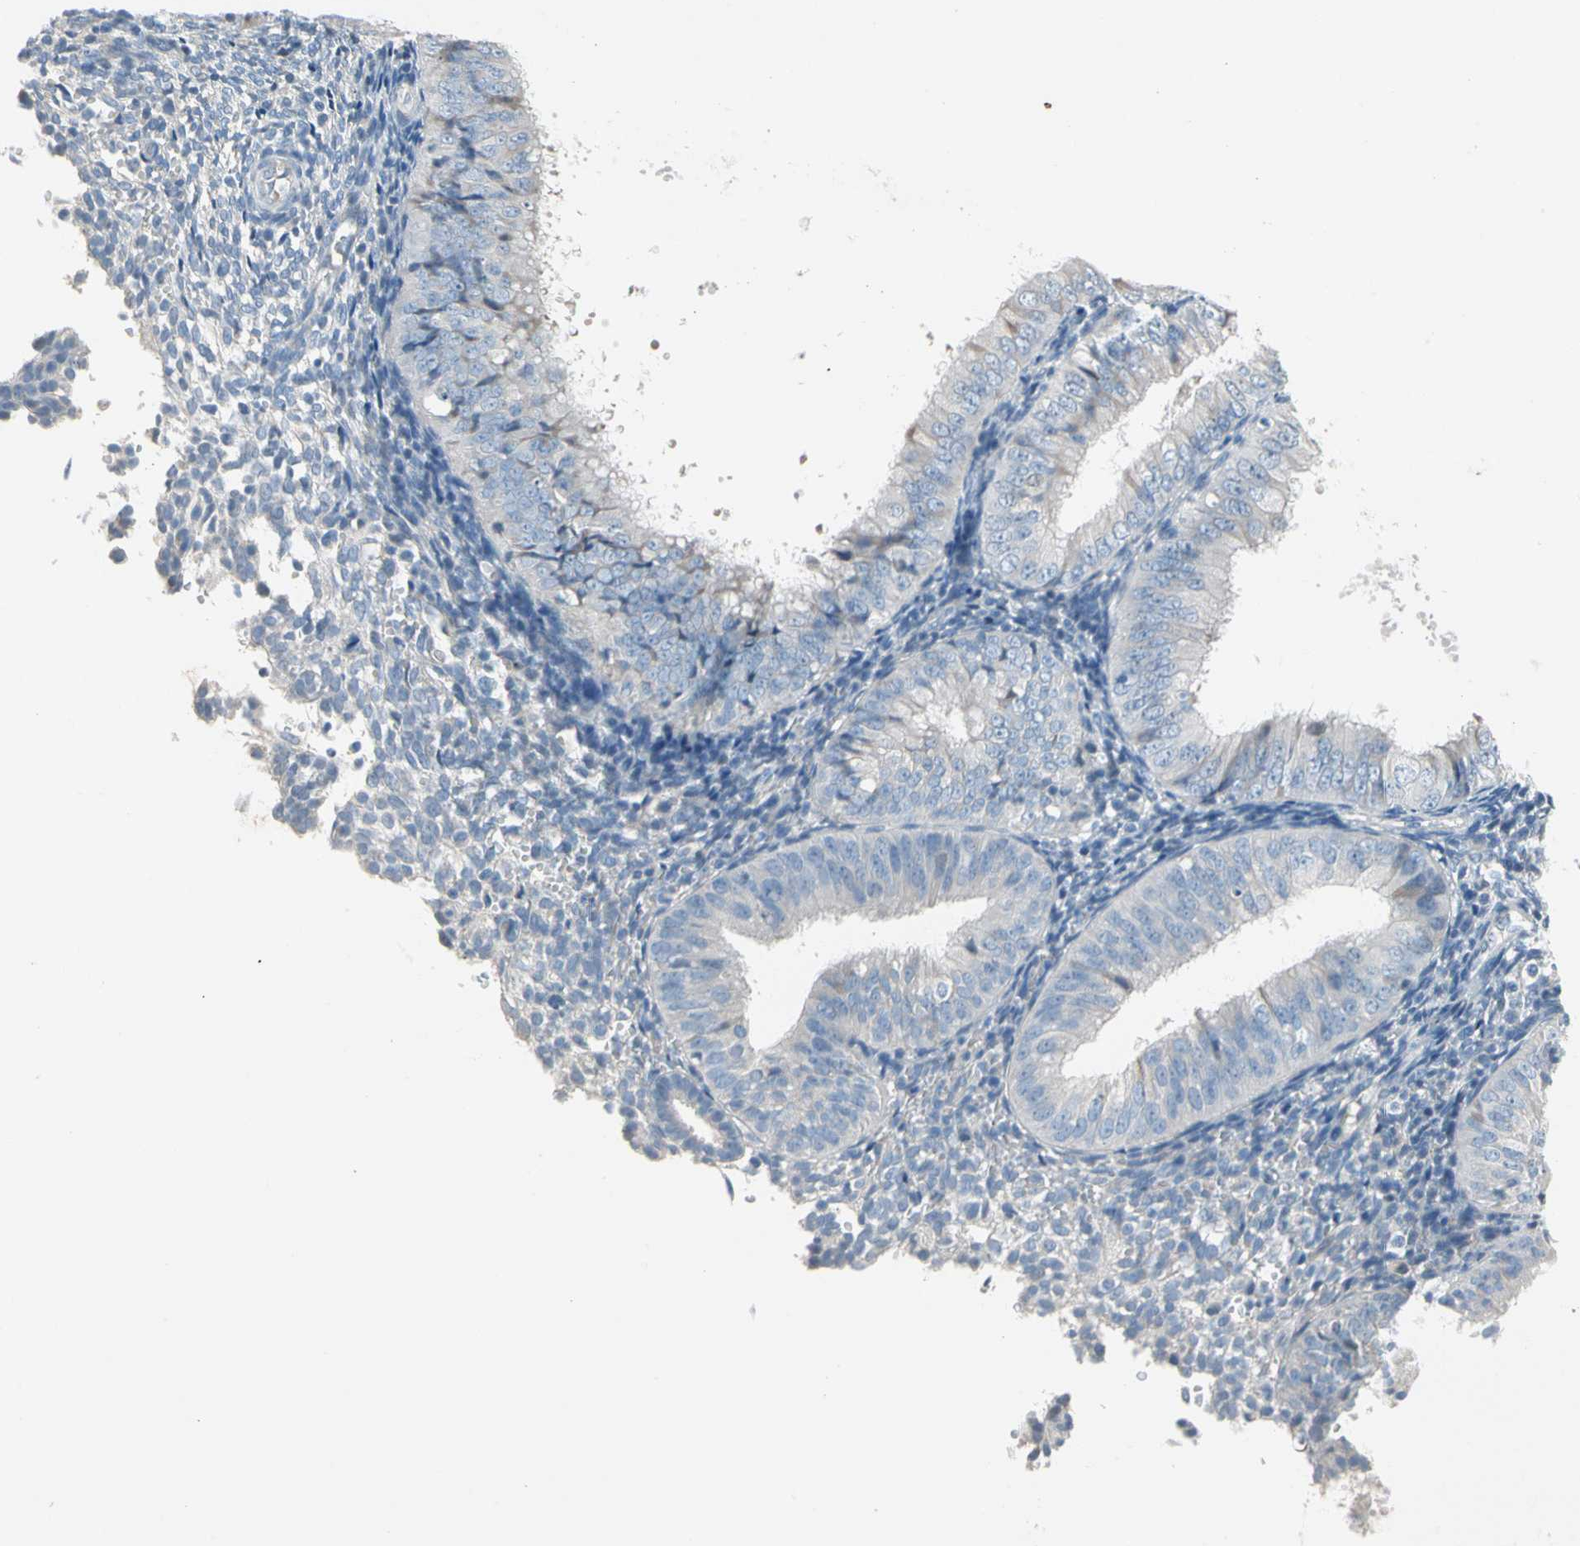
{"staining": {"intensity": "negative", "quantity": "none", "location": "none"}, "tissue": "endometrial cancer", "cell_type": "Tumor cells", "image_type": "cancer", "snomed": [{"axis": "morphology", "description": "Normal tissue, NOS"}, {"axis": "morphology", "description": "Adenocarcinoma, NOS"}, {"axis": "topography", "description": "Endometrium"}], "caption": "A high-resolution photomicrograph shows immunohistochemistry staining of adenocarcinoma (endometrial), which exhibits no significant expression in tumor cells. Nuclei are stained in blue.", "gene": "STK40", "patient": {"sex": "female", "age": 53}}